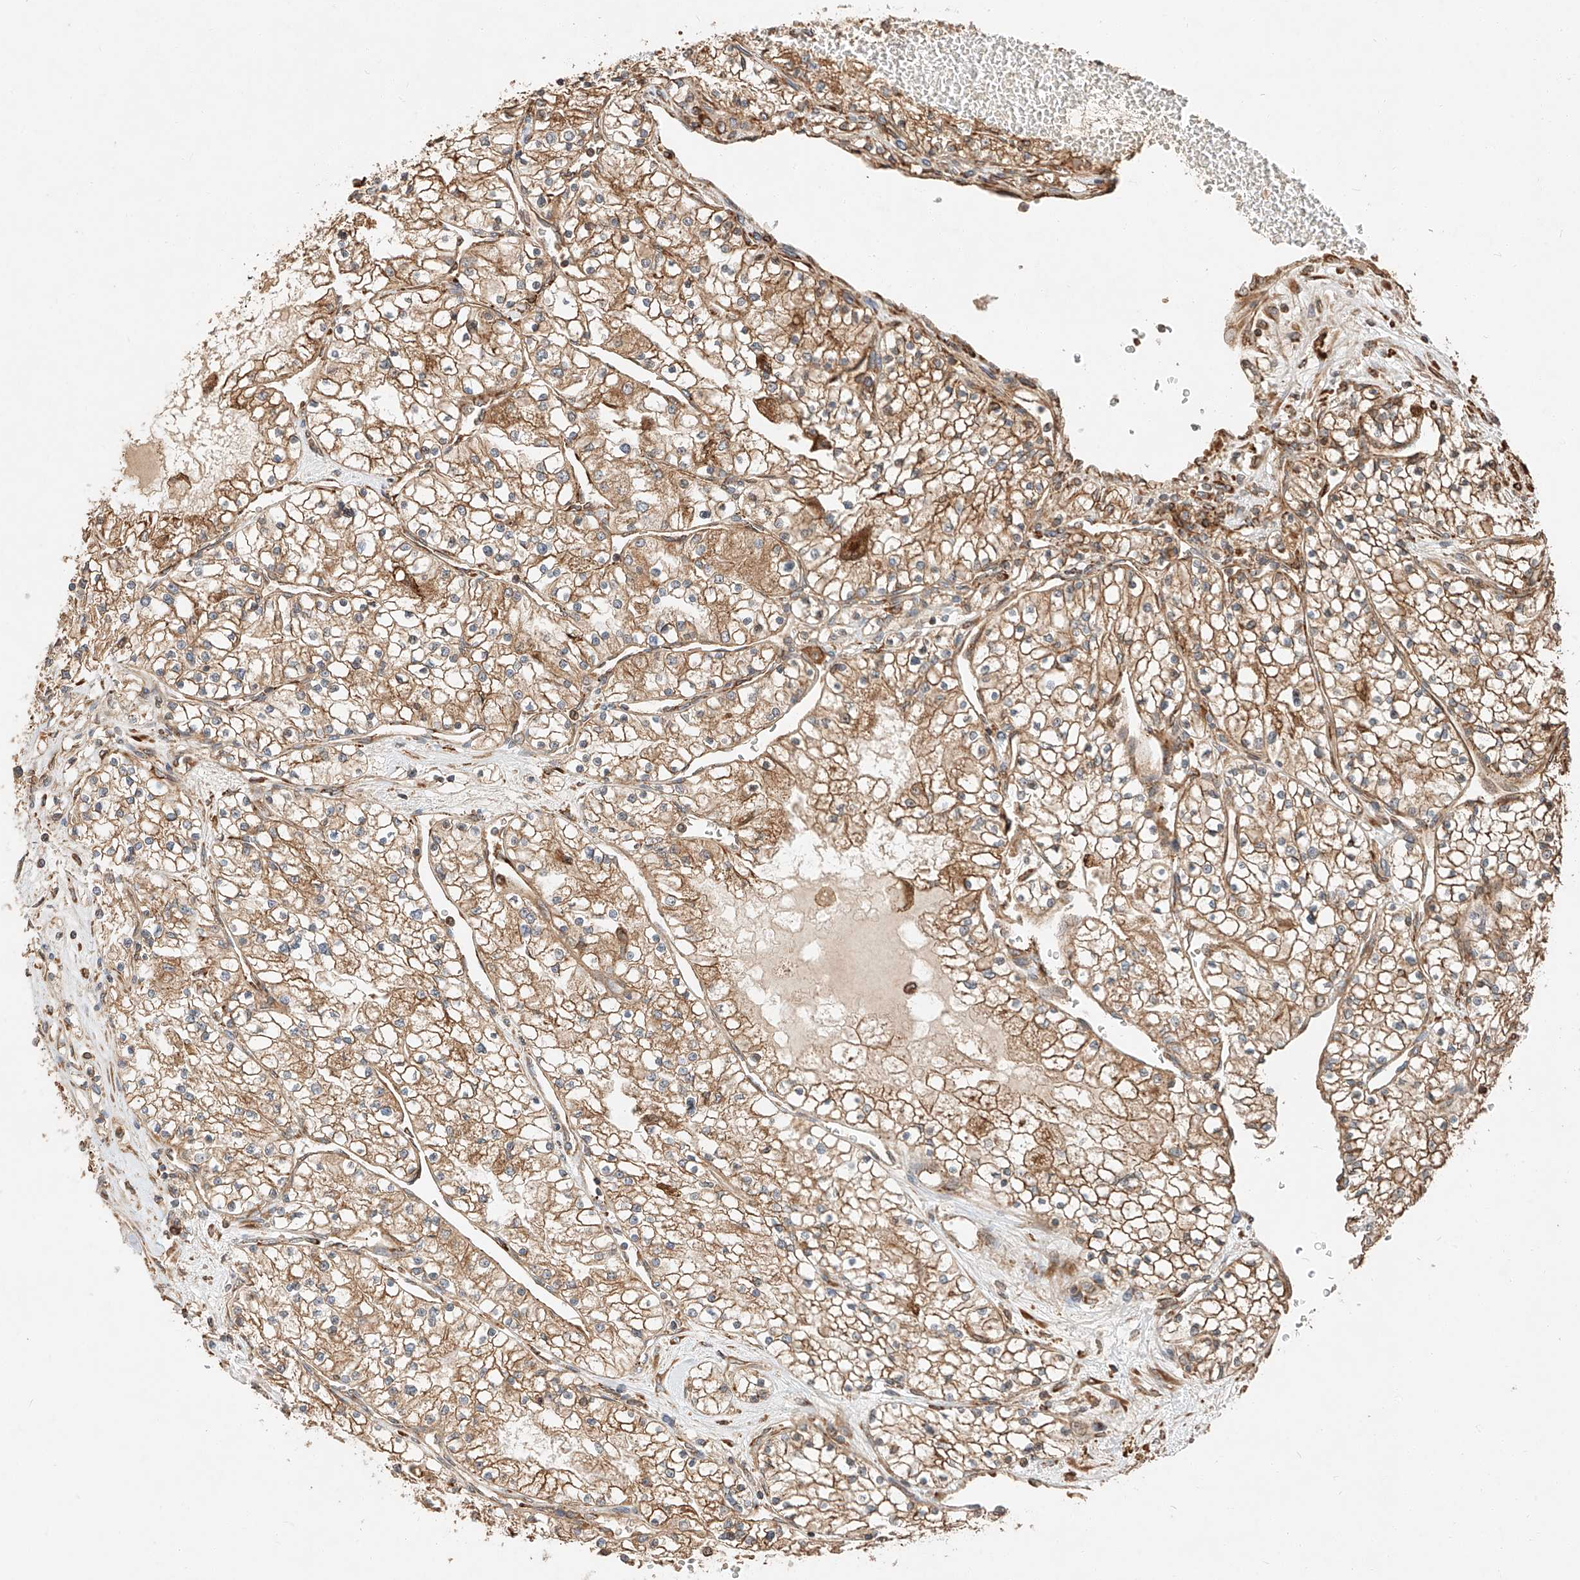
{"staining": {"intensity": "moderate", "quantity": ">75%", "location": "cytoplasmic/membranous"}, "tissue": "renal cancer", "cell_type": "Tumor cells", "image_type": "cancer", "snomed": [{"axis": "morphology", "description": "Normal tissue, NOS"}, {"axis": "morphology", "description": "Adenocarcinoma, NOS"}, {"axis": "topography", "description": "Kidney"}], "caption": "This image shows immunohistochemistry (IHC) staining of human renal adenocarcinoma, with medium moderate cytoplasmic/membranous positivity in approximately >75% of tumor cells.", "gene": "ZNF84", "patient": {"sex": "male", "age": 68}}